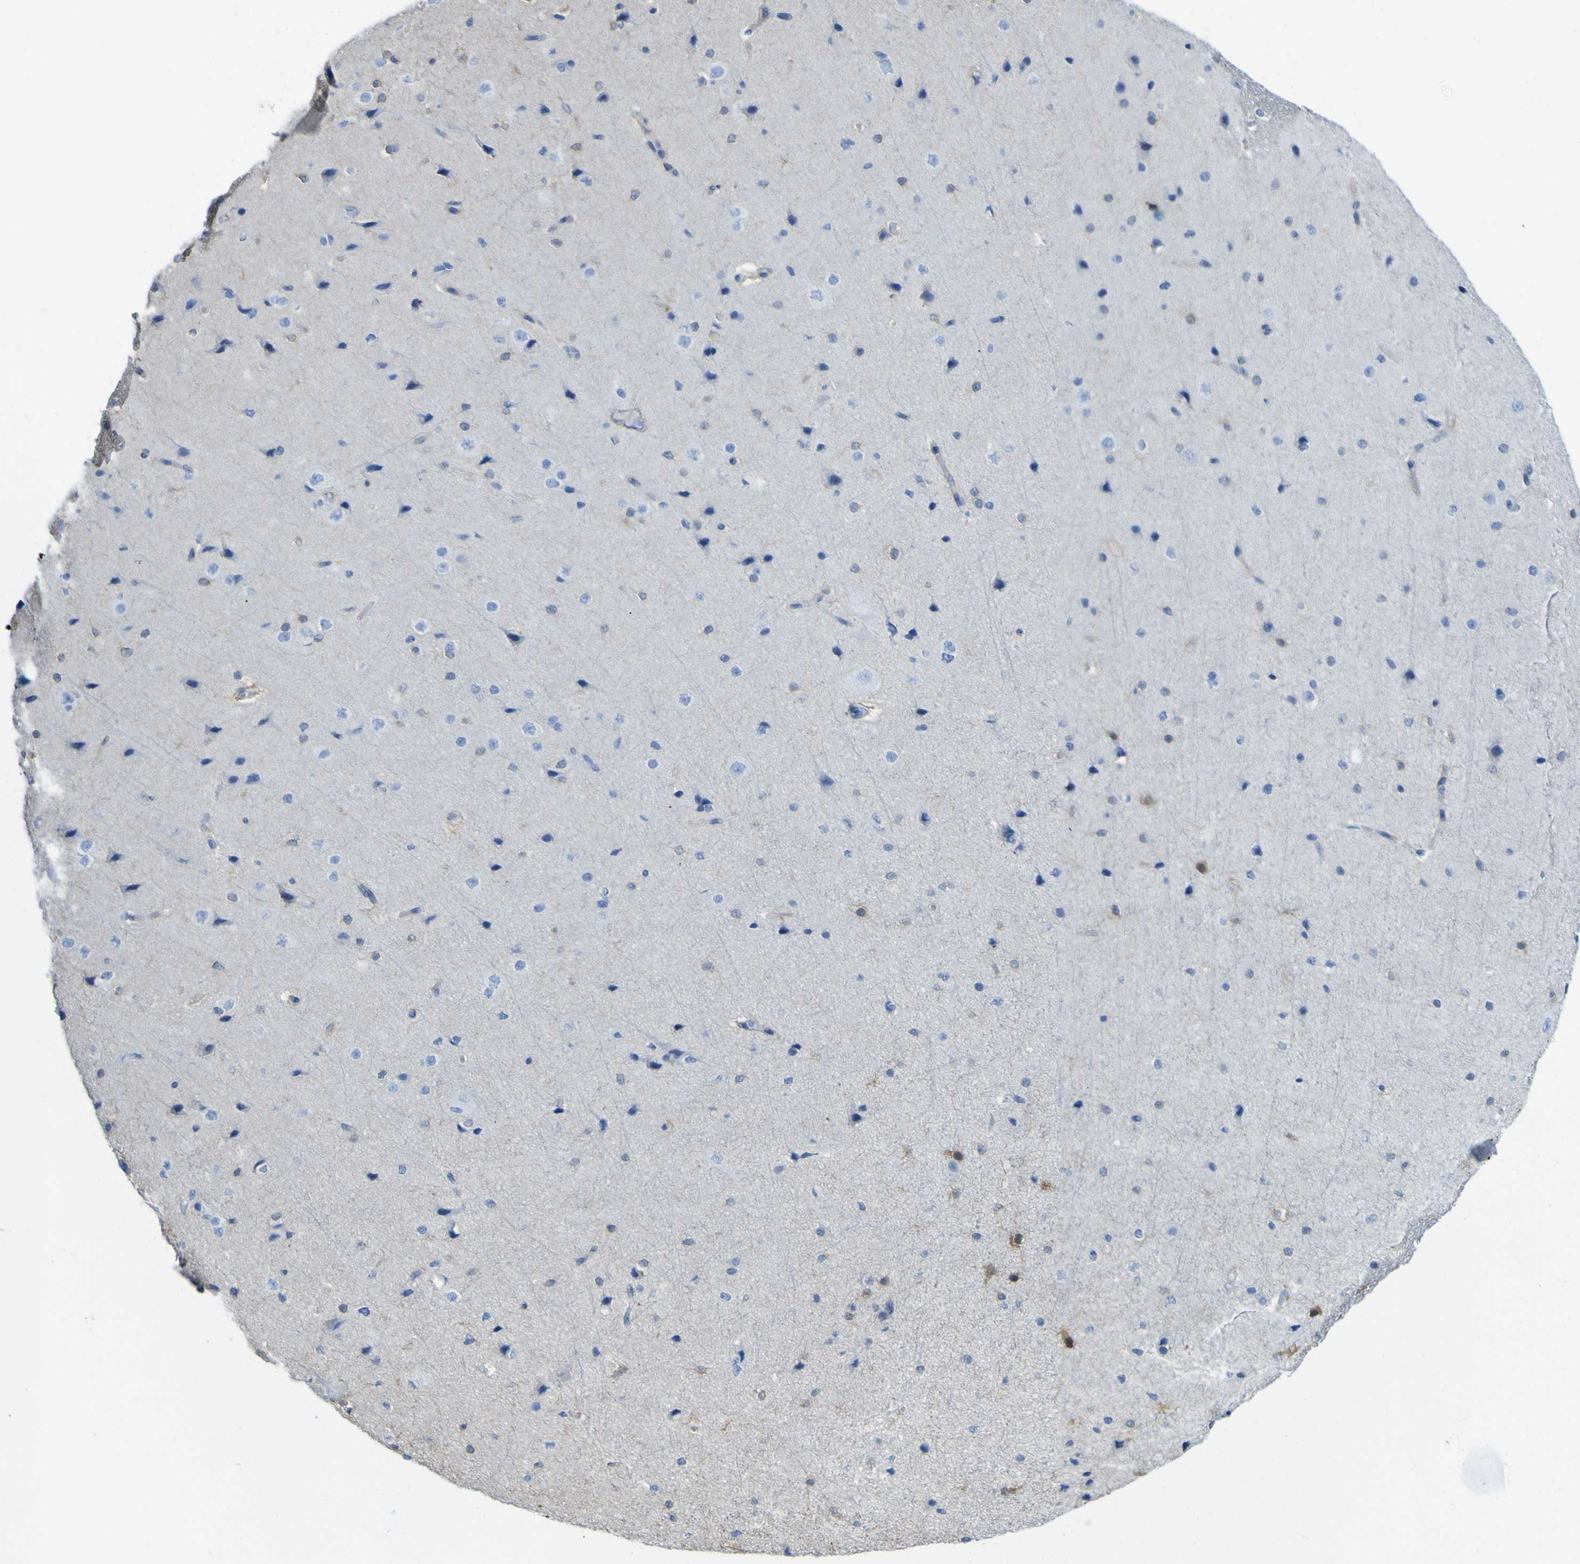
{"staining": {"intensity": "negative", "quantity": "none", "location": "none"}, "tissue": "cerebral cortex", "cell_type": "Endothelial cells", "image_type": "normal", "snomed": [{"axis": "morphology", "description": "Normal tissue, NOS"}, {"axis": "morphology", "description": "Developmental malformation"}, {"axis": "topography", "description": "Cerebral cortex"}], "caption": "Endothelial cells are negative for protein expression in benign human cerebral cortex. Brightfield microscopy of immunohistochemistry stained with DAB (brown) and hematoxylin (blue), captured at high magnification.", "gene": "ABHD3", "patient": {"sex": "female", "age": 30}}